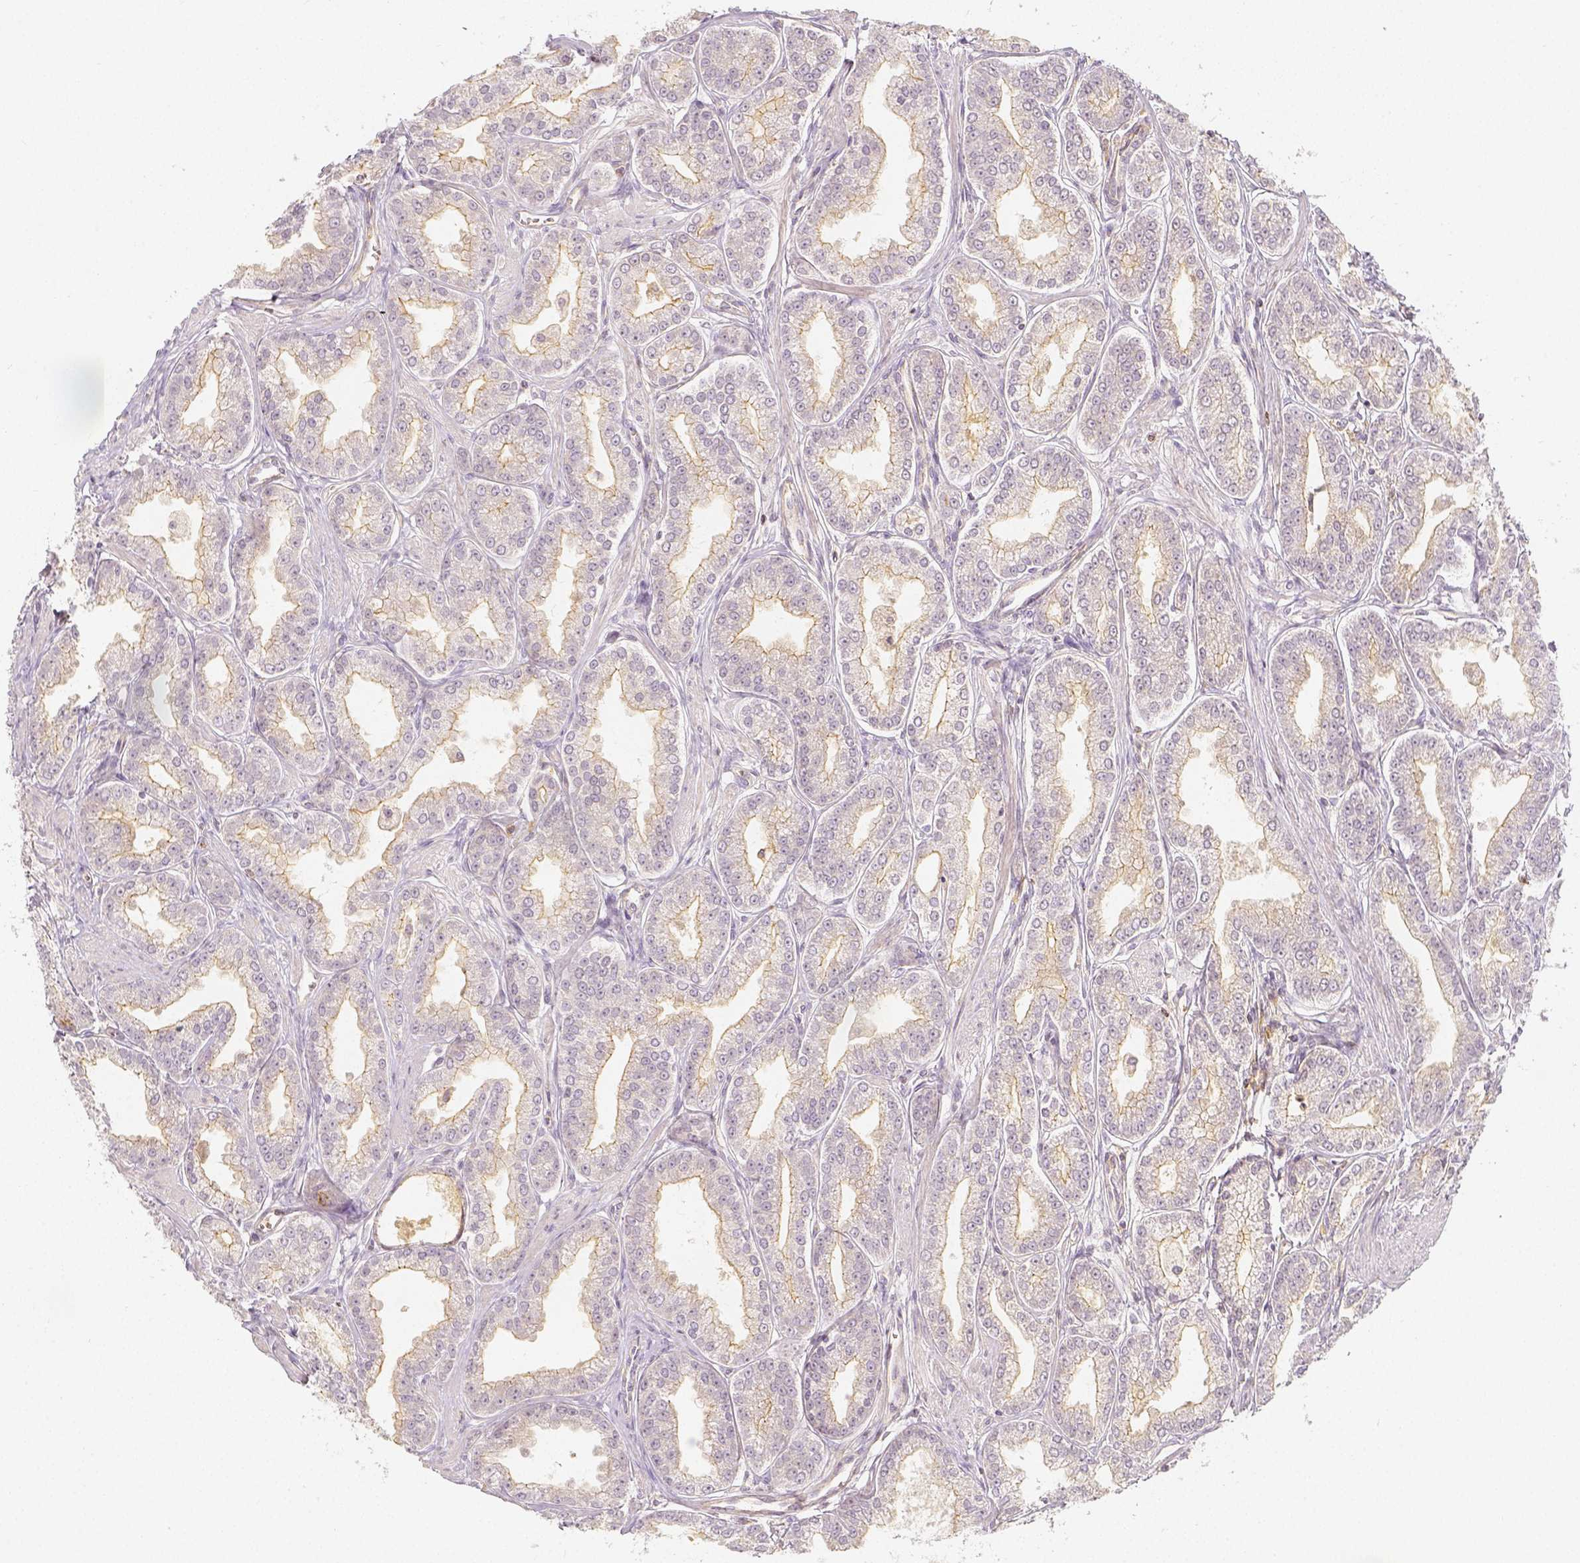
{"staining": {"intensity": "weak", "quantity": "<25%", "location": "cytoplasmic/membranous"}, "tissue": "prostate cancer", "cell_type": "Tumor cells", "image_type": "cancer", "snomed": [{"axis": "morphology", "description": "Adenocarcinoma, NOS"}, {"axis": "topography", "description": "Prostate"}], "caption": "Immunohistochemistry image of neoplastic tissue: adenocarcinoma (prostate) stained with DAB (3,3'-diaminobenzidine) displays no significant protein positivity in tumor cells.", "gene": "PTPRJ", "patient": {"sex": "male", "age": 71}}